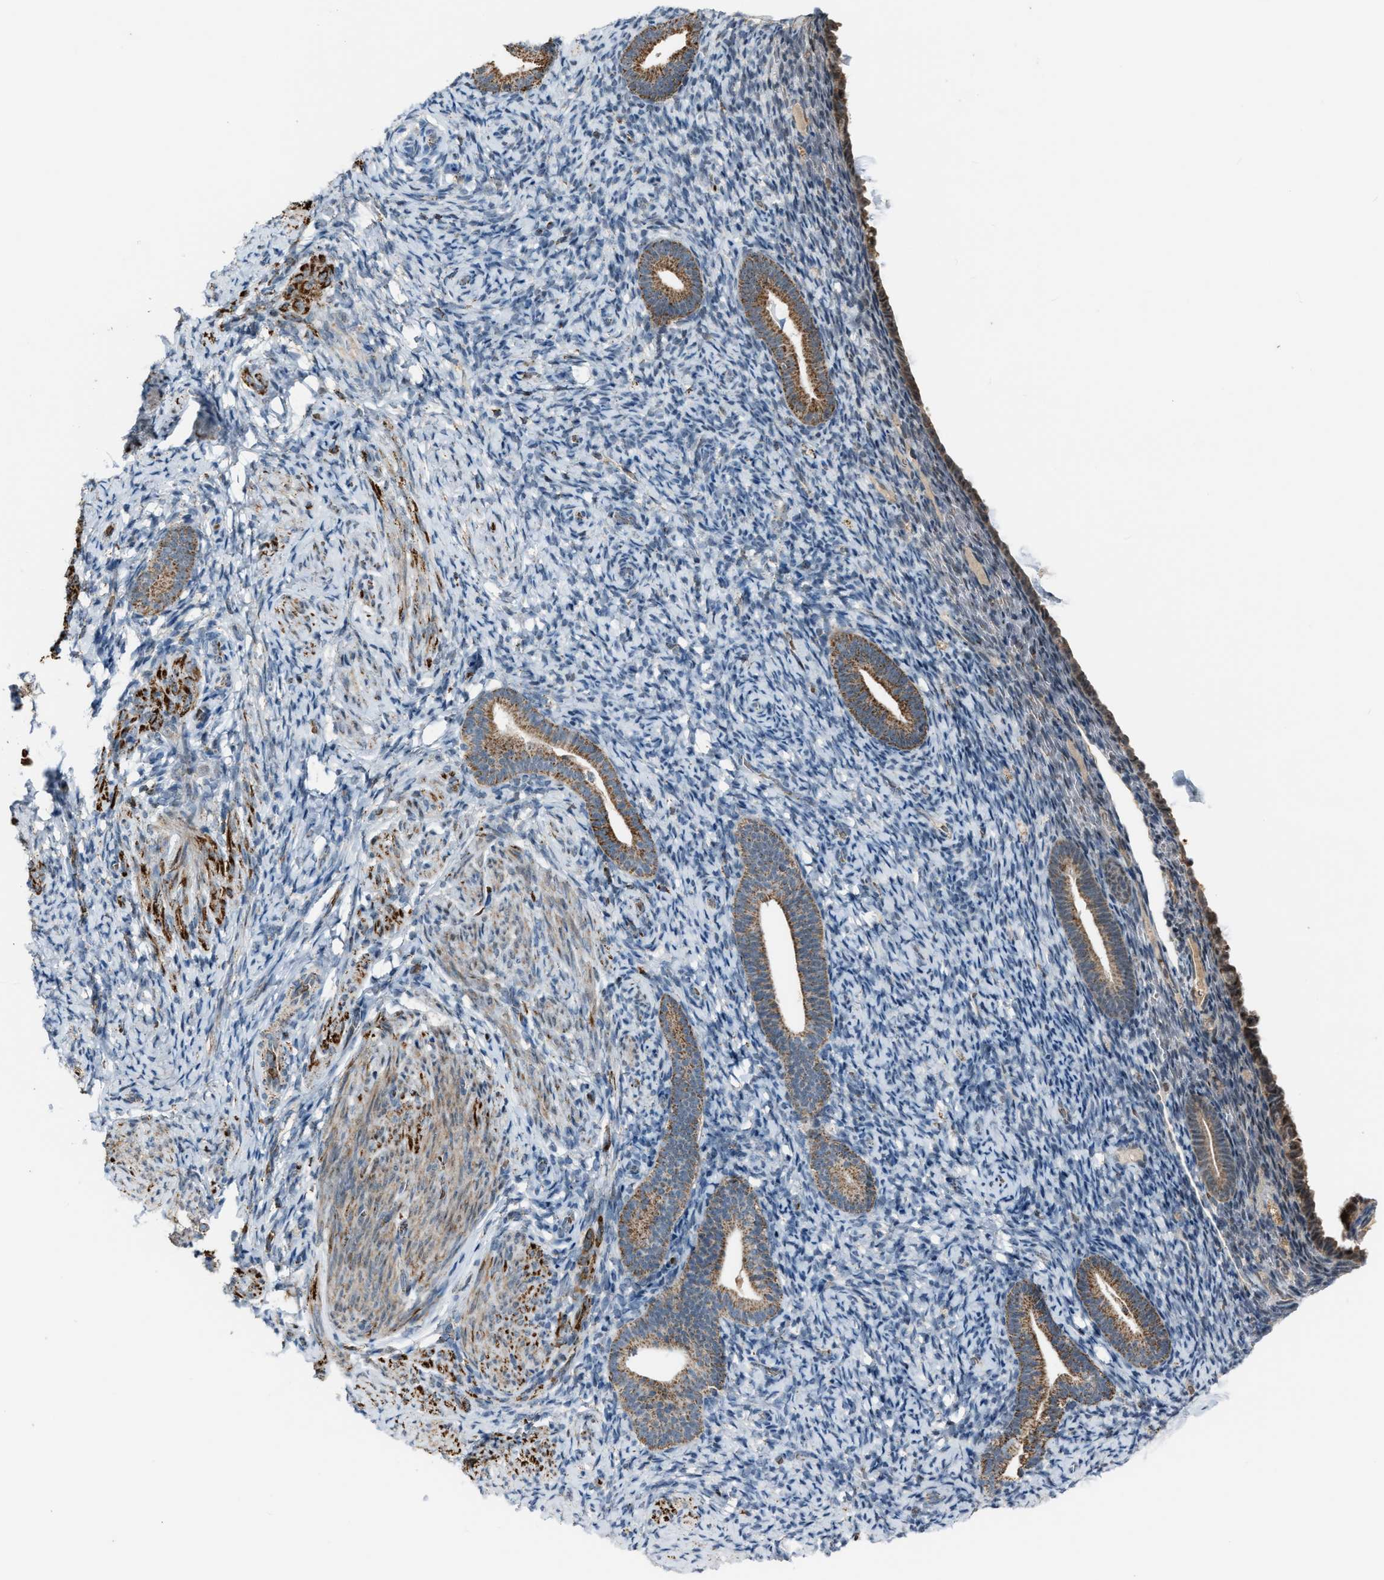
{"staining": {"intensity": "weak", "quantity": "25%-75%", "location": "cytoplasmic/membranous"}, "tissue": "endometrium", "cell_type": "Cells in endometrial stroma", "image_type": "normal", "snomed": [{"axis": "morphology", "description": "Normal tissue, NOS"}, {"axis": "topography", "description": "Endometrium"}], "caption": "About 25%-75% of cells in endometrial stroma in normal endometrium exhibit weak cytoplasmic/membranous protein positivity as visualized by brown immunohistochemical staining.", "gene": "CHN2", "patient": {"sex": "female", "age": 51}}